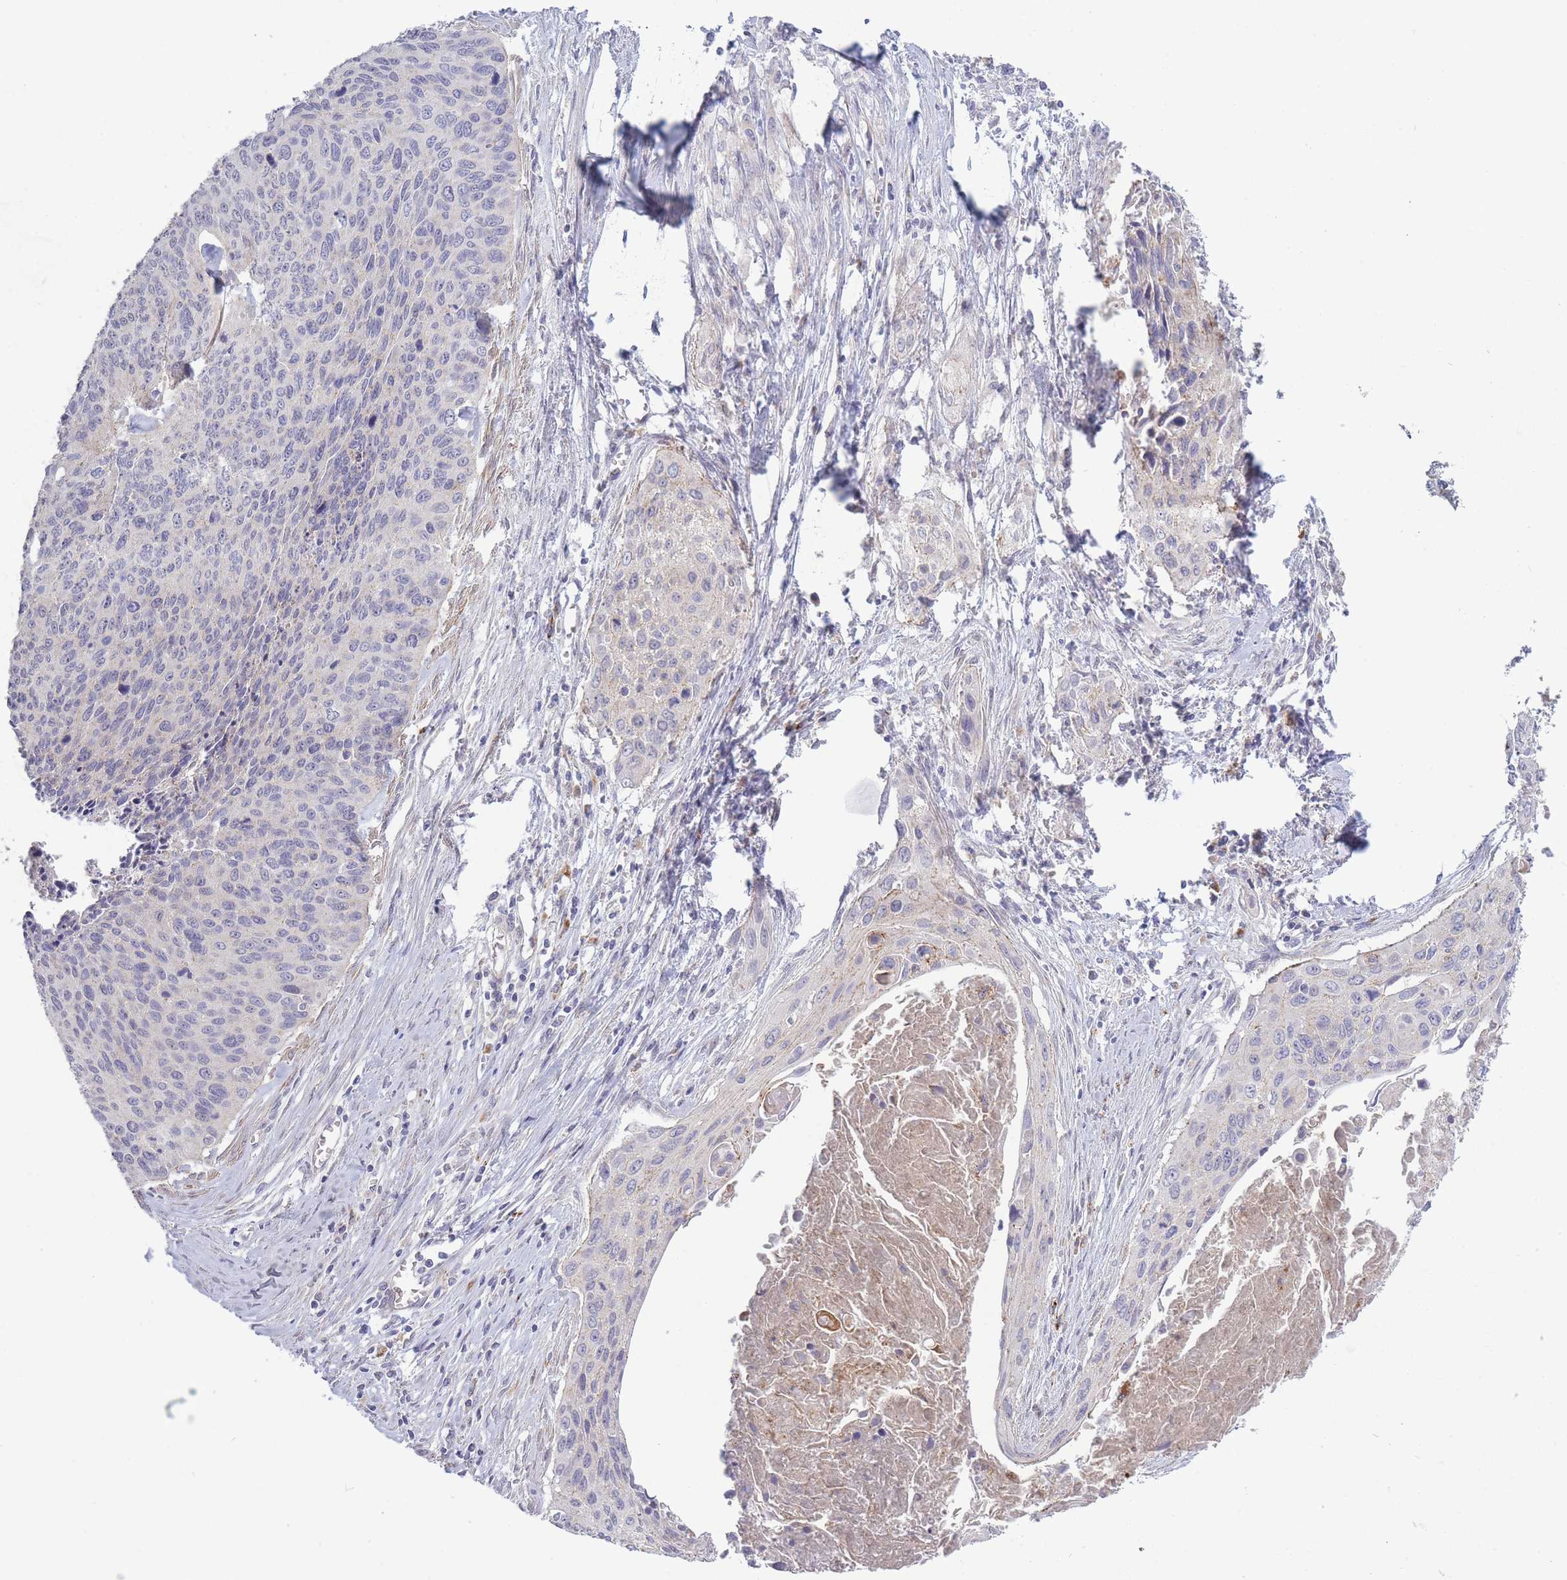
{"staining": {"intensity": "negative", "quantity": "none", "location": "none"}, "tissue": "cervical cancer", "cell_type": "Tumor cells", "image_type": "cancer", "snomed": [{"axis": "morphology", "description": "Squamous cell carcinoma, NOS"}, {"axis": "topography", "description": "Cervix"}], "caption": "A micrograph of human squamous cell carcinoma (cervical) is negative for staining in tumor cells.", "gene": "TRIM61", "patient": {"sex": "female", "age": 55}}